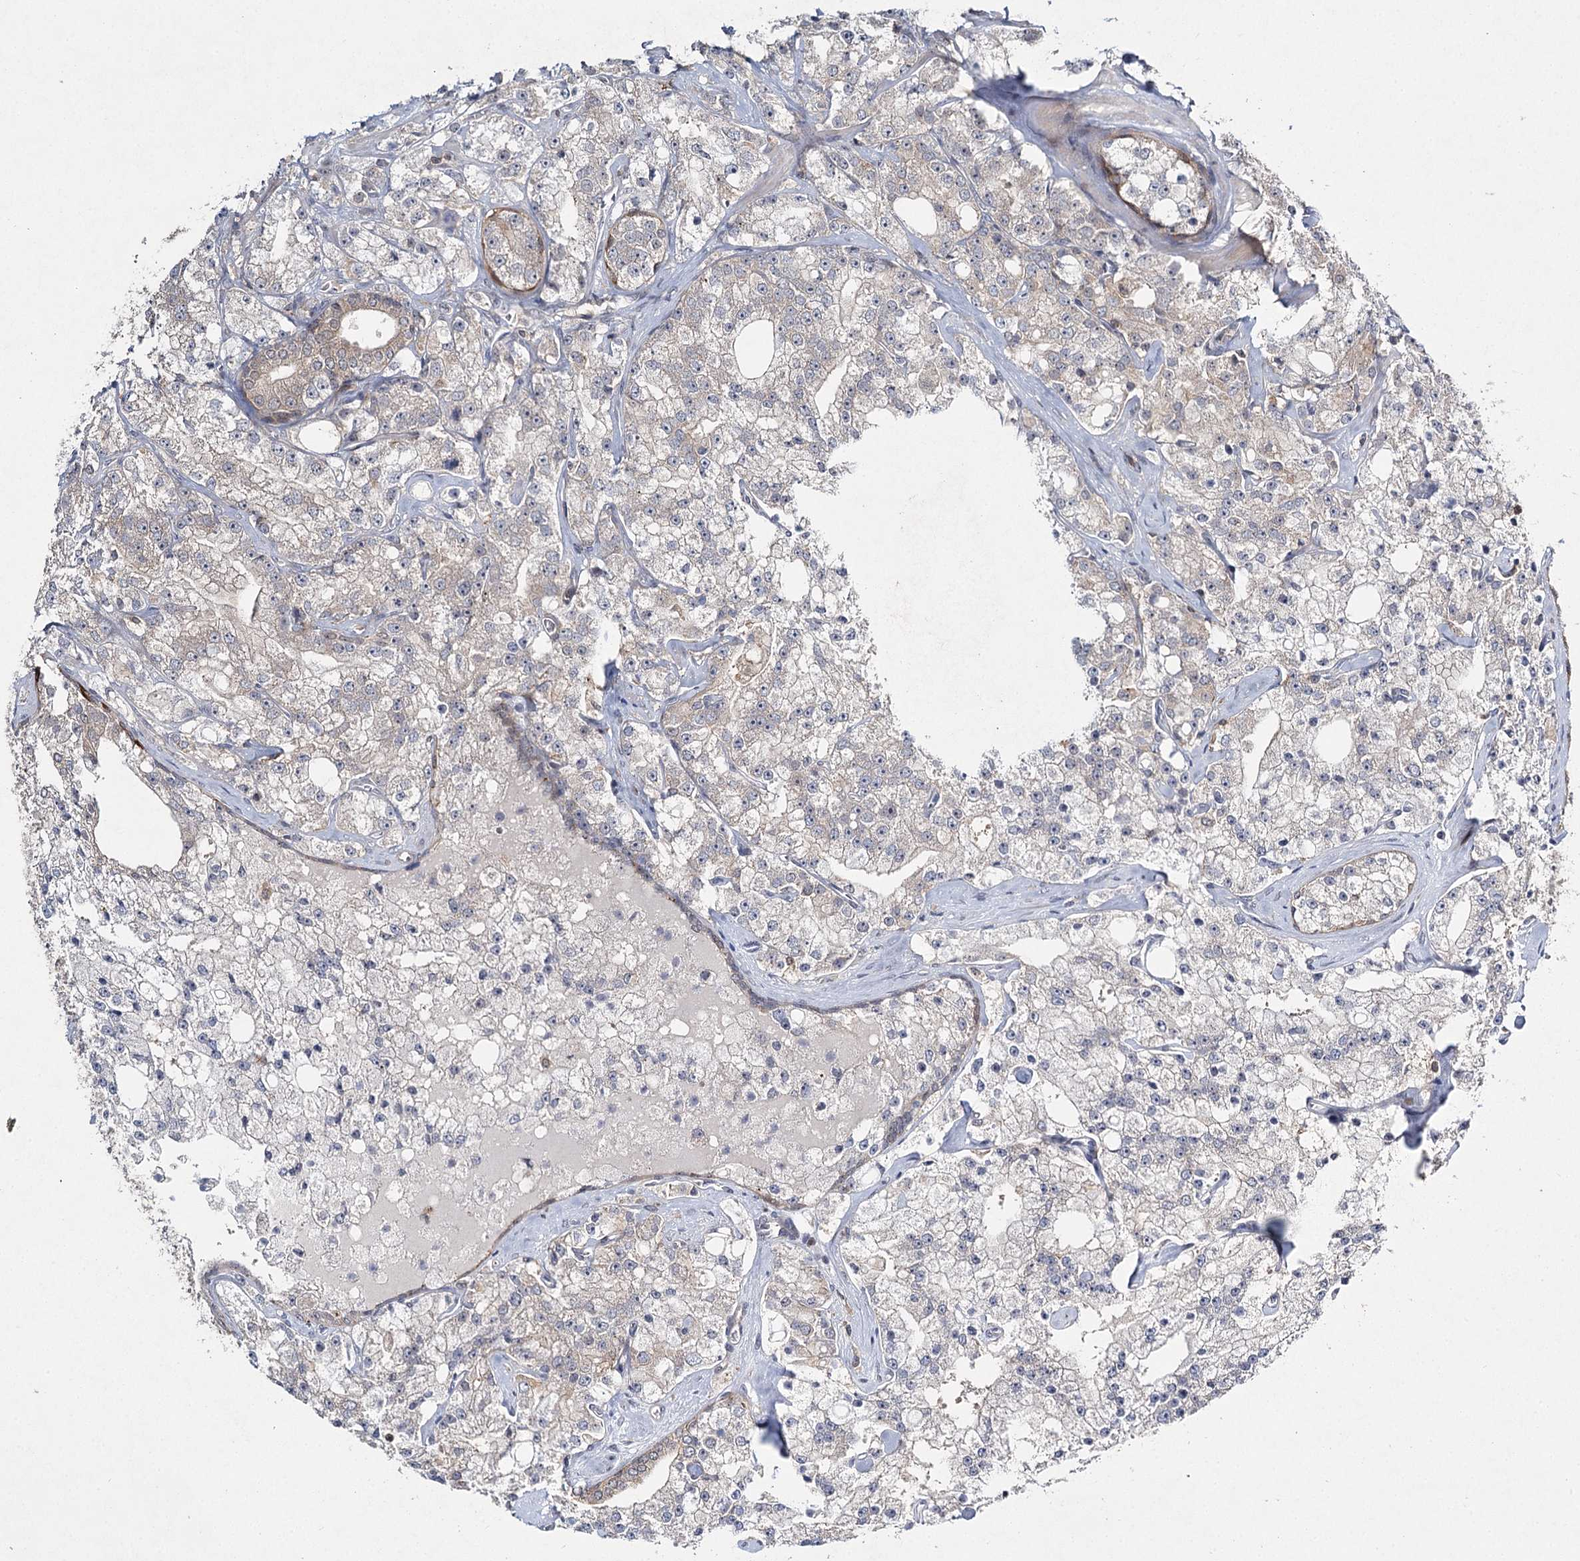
{"staining": {"intensity": "negative", "quantity": "none", "location": "none"}, "tissue": "prostate cancer", "cell_type": "Tumor cells", "image_type": "cancer", "snomed": [{"axis": "morphology", "description": "Adenocarcinoma, High grade"}, {"axis": "topography", "description": "Prostate"}], "caption": "The IHC photomicrograph has no significant expression in tumor cells of prostate cancer (high-grade adenocarcinoma) tissue.", "gene": "WDR44", "patient": {"sex": "male", "age": 64}}